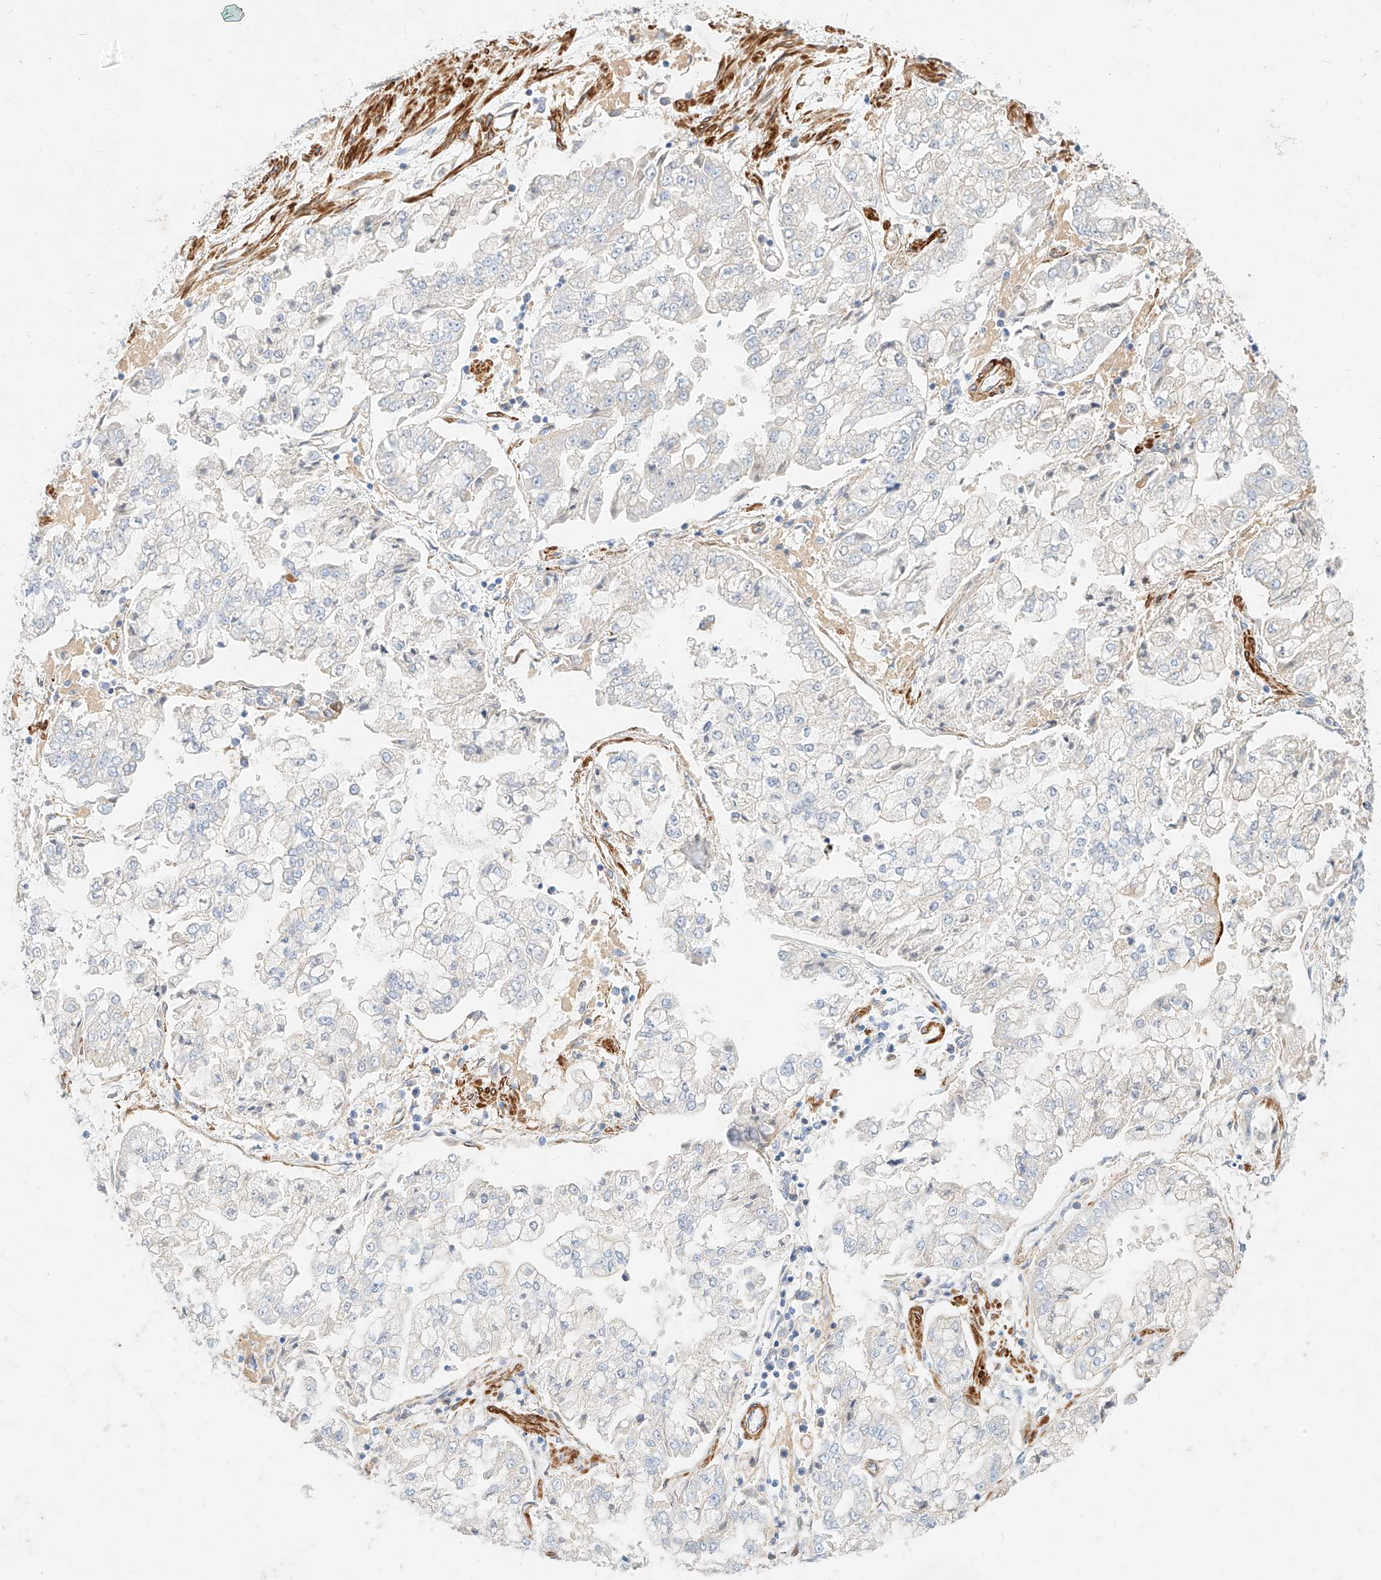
{"staining": {"intensity": "negative", "quantity": "none", "location": "none"}, "tissue": "stomach cancer", "cell_type": "Tumor cells", "image_type": "cancer", "snomed": [{"axis": "morphology", "description": "Adenocarcinoma, NOS"}, {"axis": "topography", "description": "Stomach"}], "caption": "The immunohistochemistry (IHC) photomicrograph has no significant staining in tumor cells of stomach cancer (adenocarcinoma) tissue.", "gene": "KCNH5", "patient": {"sex": "male", "age": 76}}